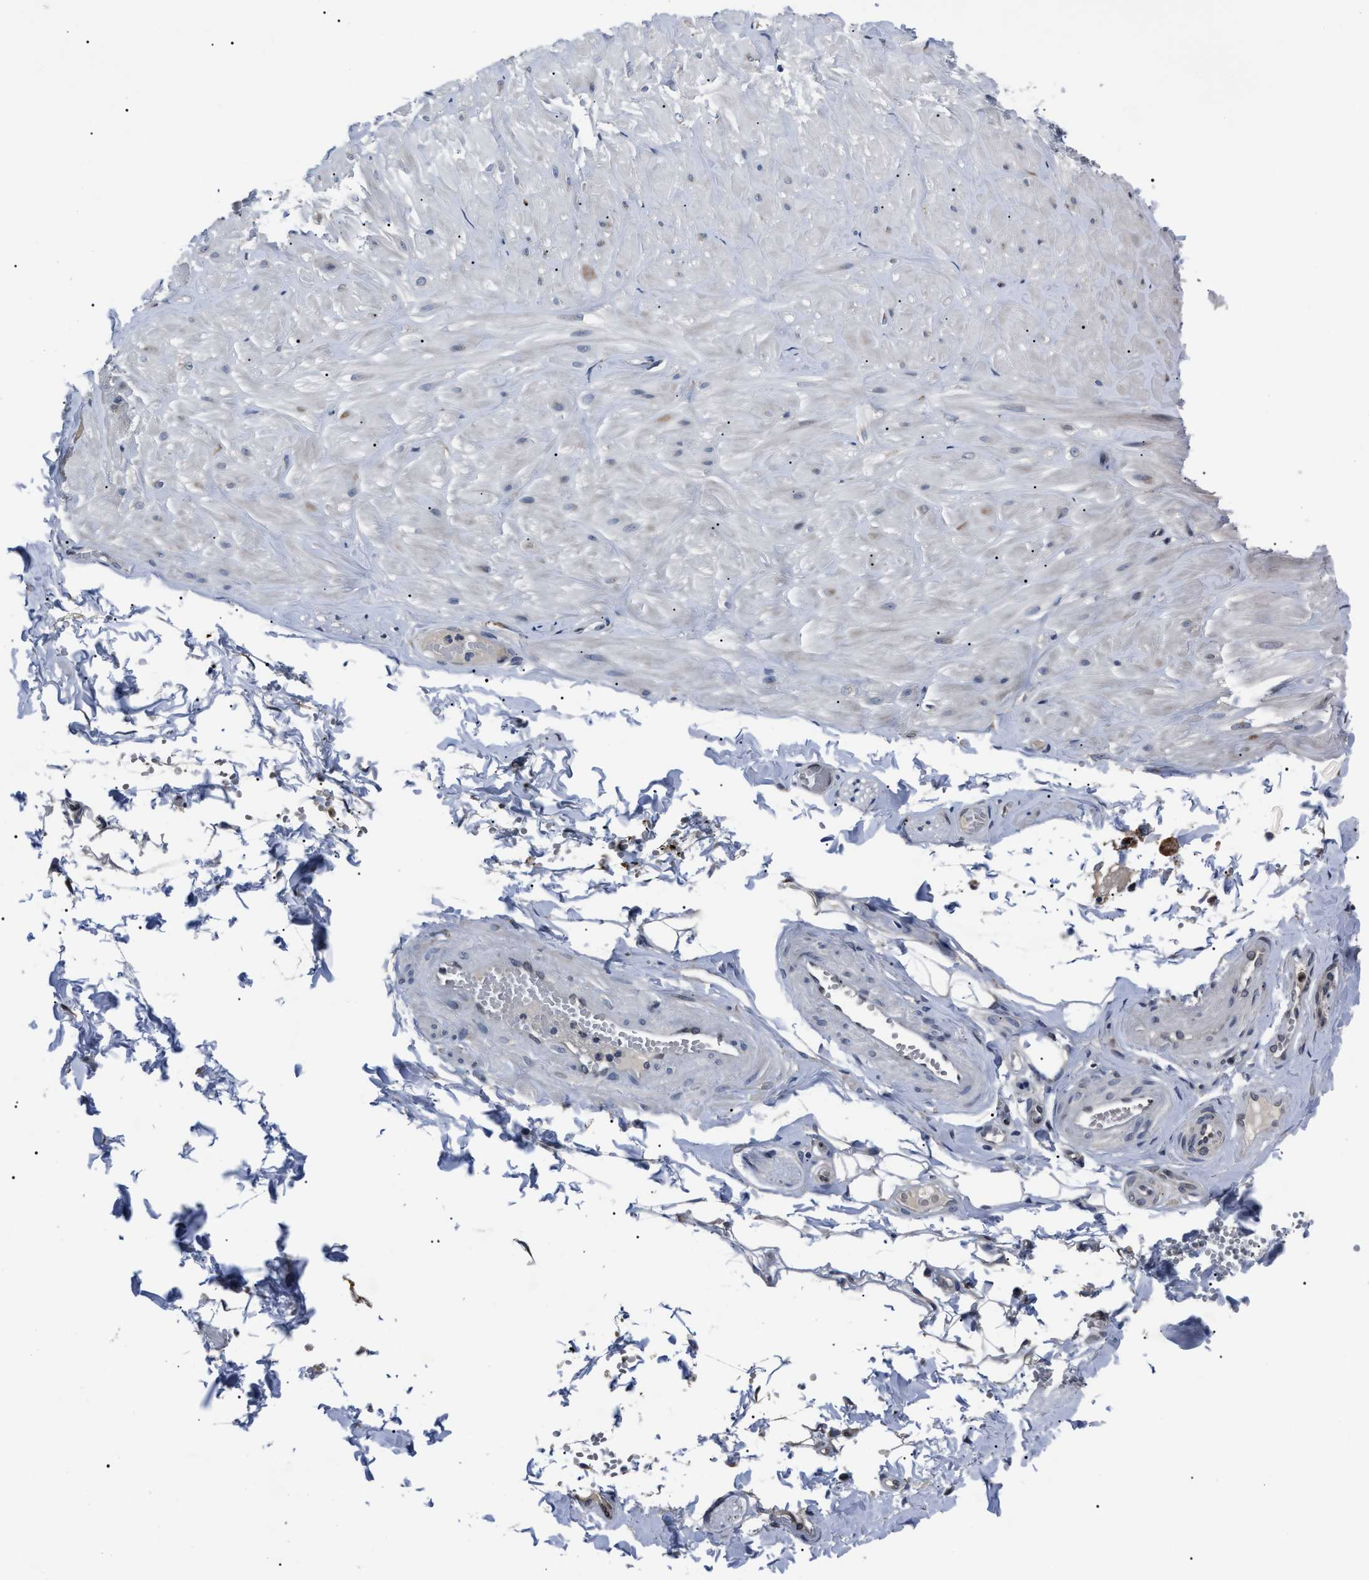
{"staining": {"intensity": "negative", "quantity": "none", "location": "none"}, "tissue": "adipose tissue", "cell_type": "Adipocytes", "image_type": "normal", "snomed": [{"axis": "morphology", "description": "Normal tissue, NOS"}, {"axis": "topography", "description": "Adipose tissue"}, {"axis": "topography", "description": "Vascular tissue"}, {"axis": "topography", "description": "Peripheral nerve tissue"}], "caption": "Adipose tissue stained for a protein using IHC exhibits no staining adipocytes.", "gene": "LRRC14", "patient": {"sex": "male", "age": 25}}